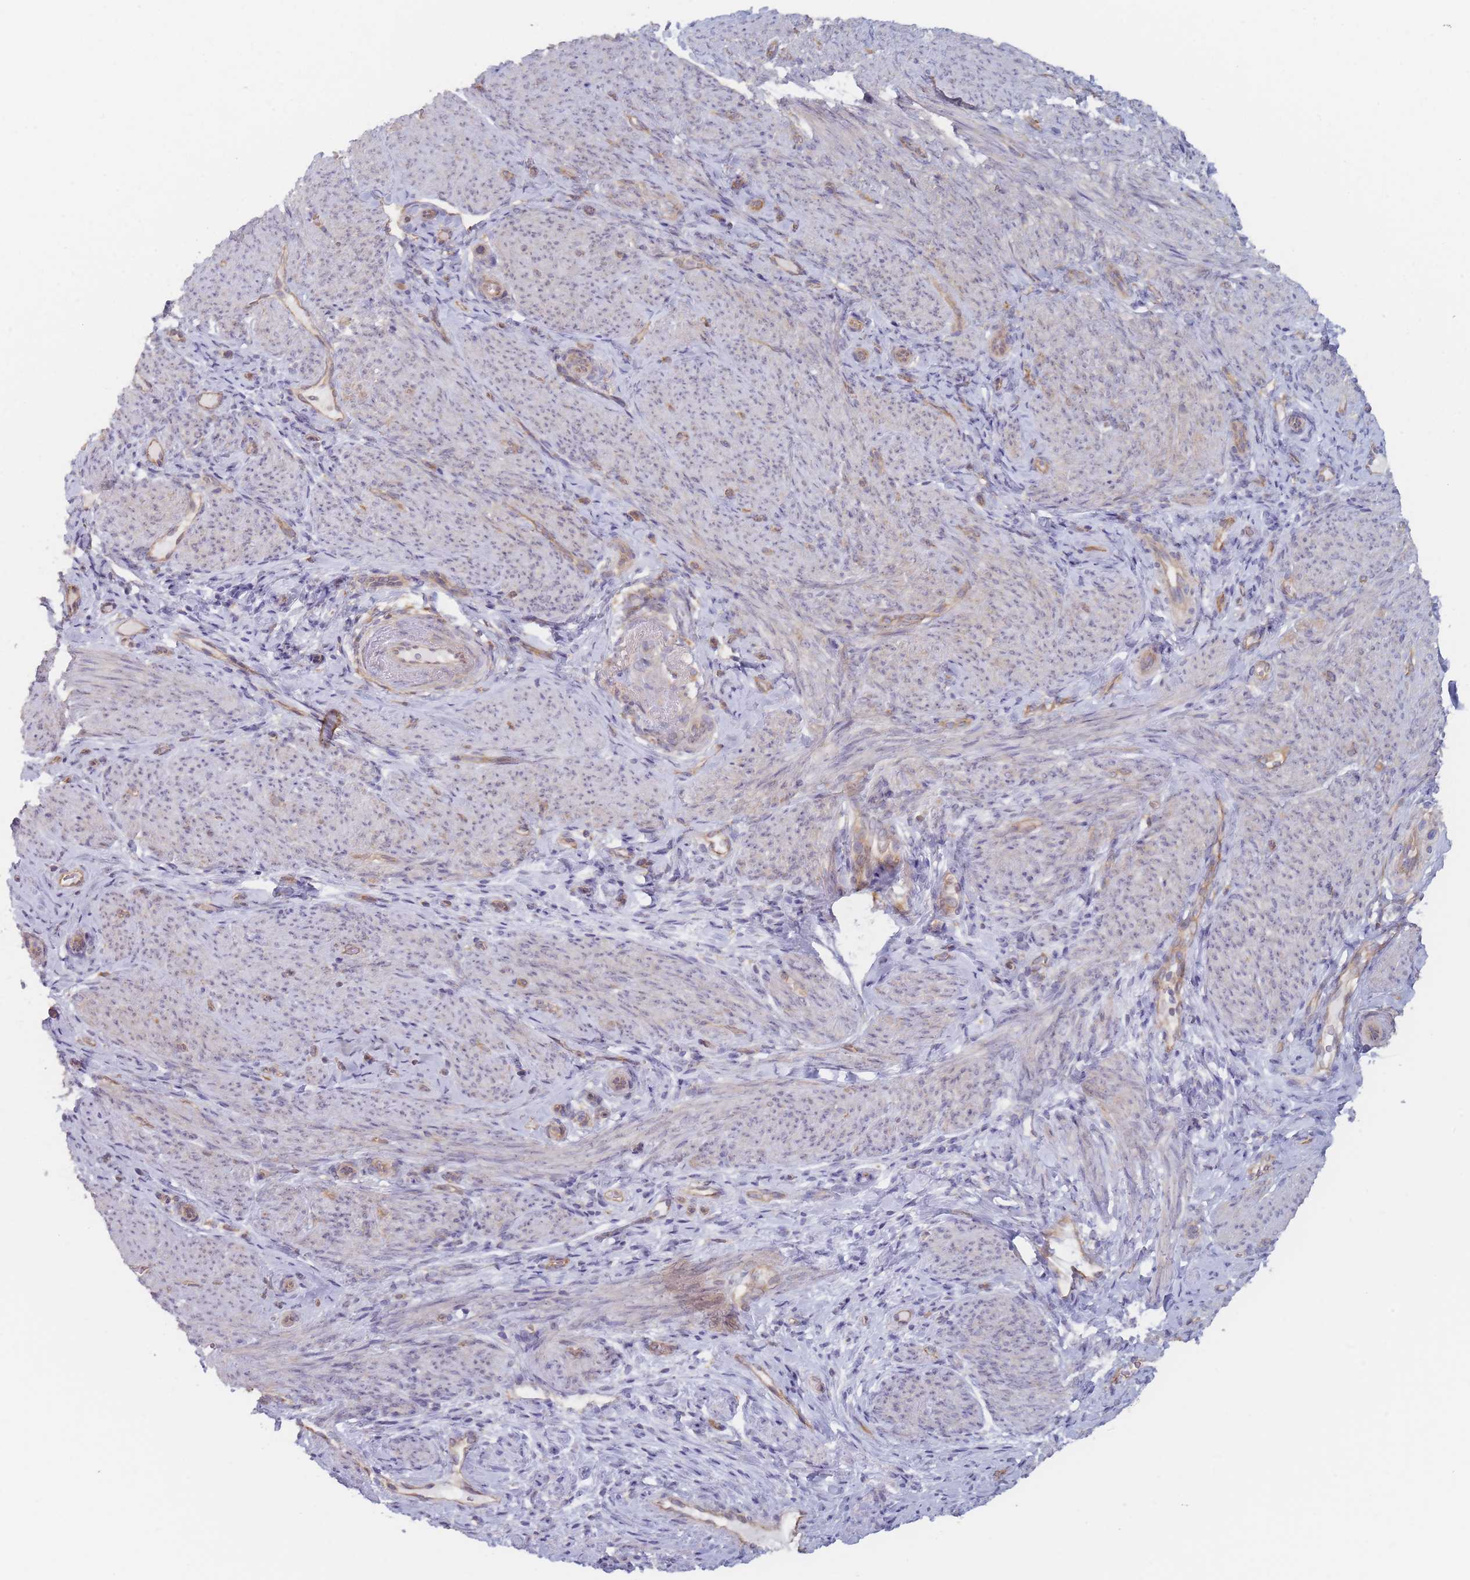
{"staining": {"intensity": "weak", "quantity": "<25%", "location": "cytoplasmic/membranous"}, "tissue": "endometrium", "cell_type": "Cells in endometrial stroma", "image_type": "normal", "snomed": [{"axis": "morphology", "description": "Normal tissue, NOS"}, {"axis": "topography", "description": "Endometrium"}], "caption": "Immunohistochemistry (IHC) histopathology image of benign endometrium: human endometrium stained with DAB (3,3'-diaminobenzidine) exhibits no significant protein expression in cells in endometrial stroma.", "gene": "EFCC1", "patient": {"sex": "female", "age": 65}}